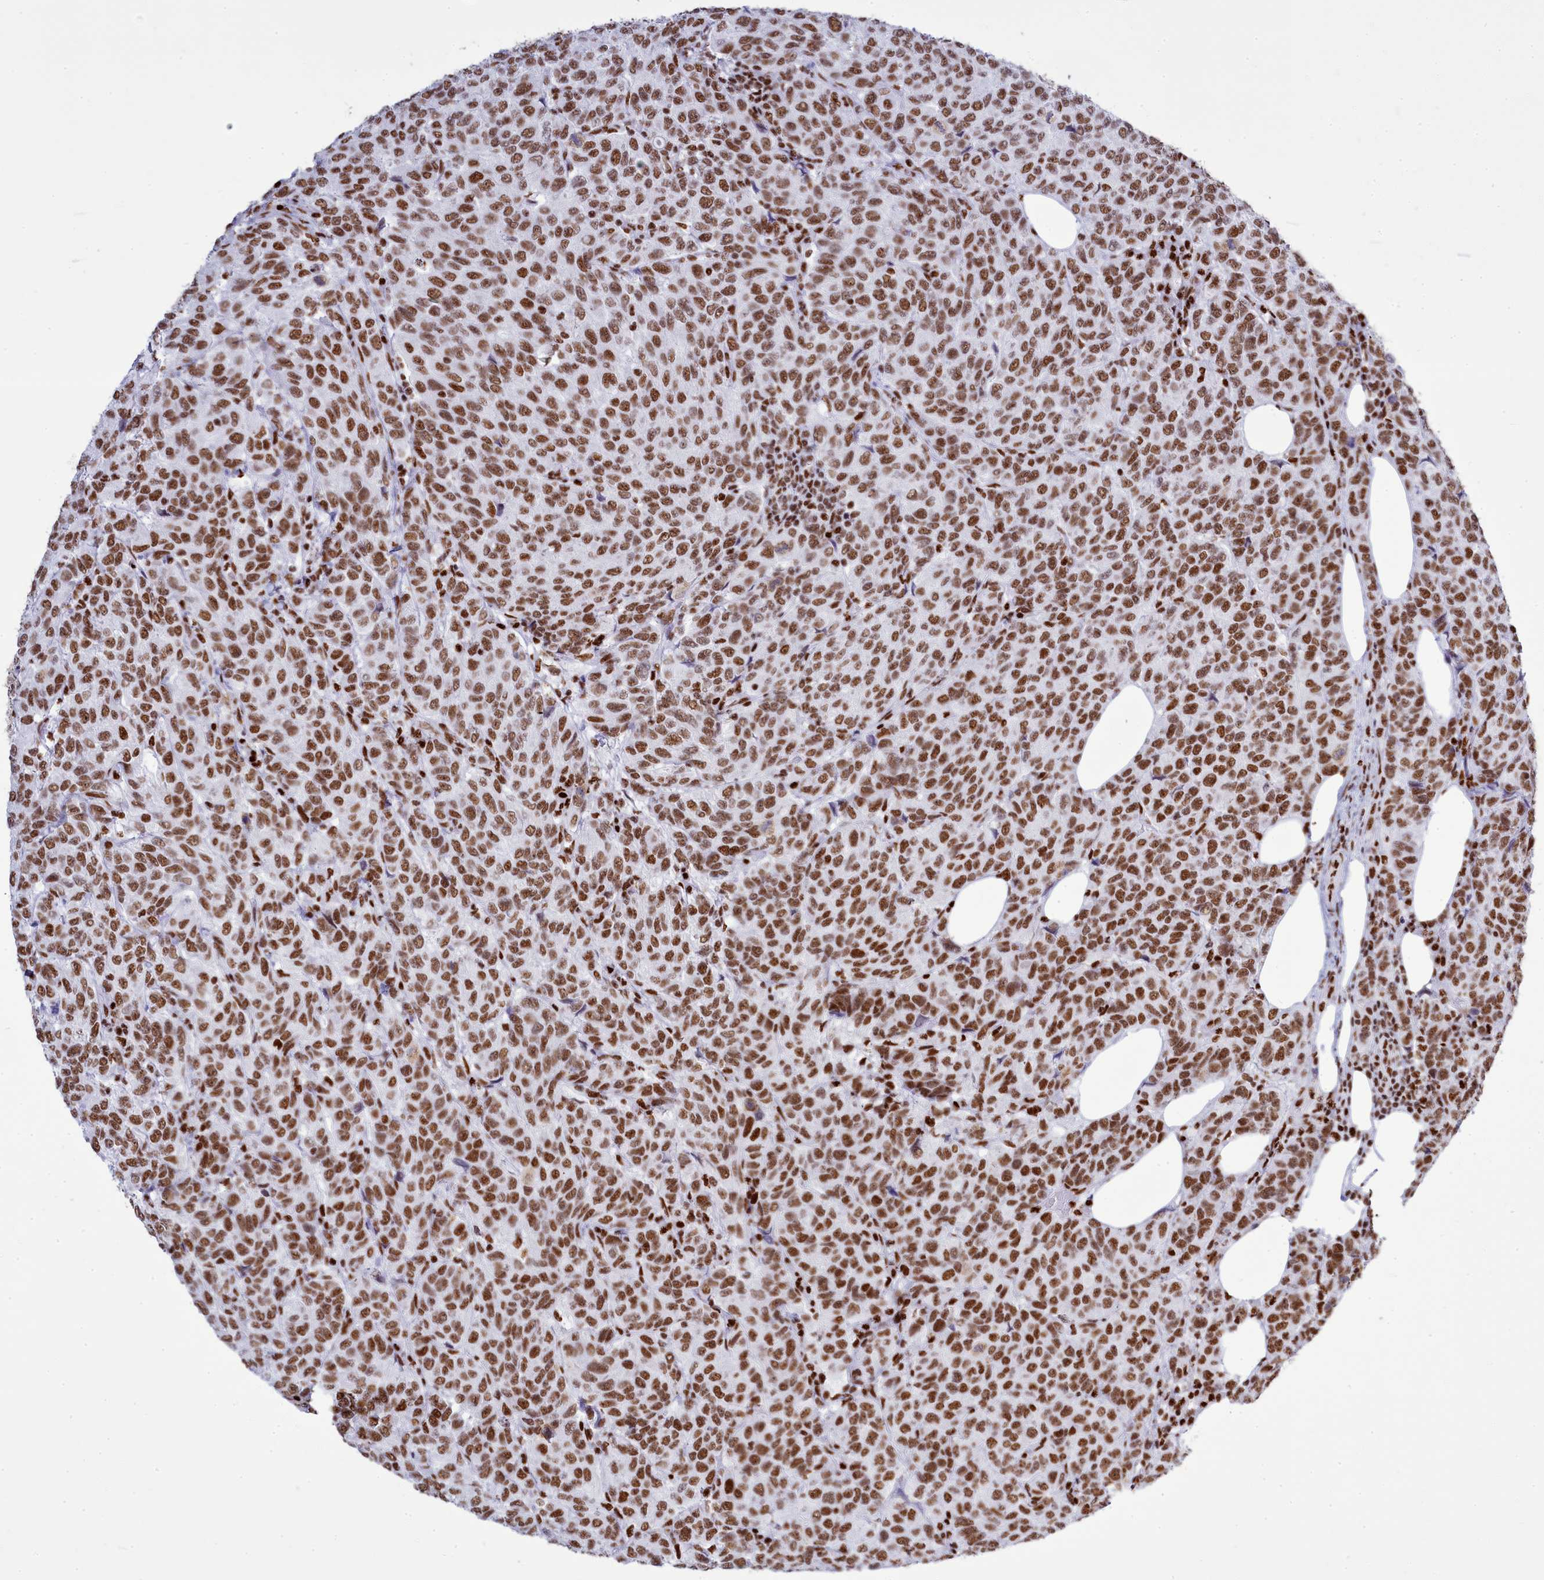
{"staining": {"intensity": "moderate", "quantity": ">75%", "location": "nuclear"}, "tissue": "breast cancer", "cell_type": "Tumor cells", "image_type": "cancer", "snomed": [{"axis": "morphology", "description": "Duct carcinoma"}, {"axis": "topography", "description": "Breast"}], "caption": "Immunohistochemical staining of human breast cancer exhibits medium levels of moderate nuclear staining in approximately >75% of tumor cells.", "gene": "RALY", "patient": {"sex": "female", "age": 55}}